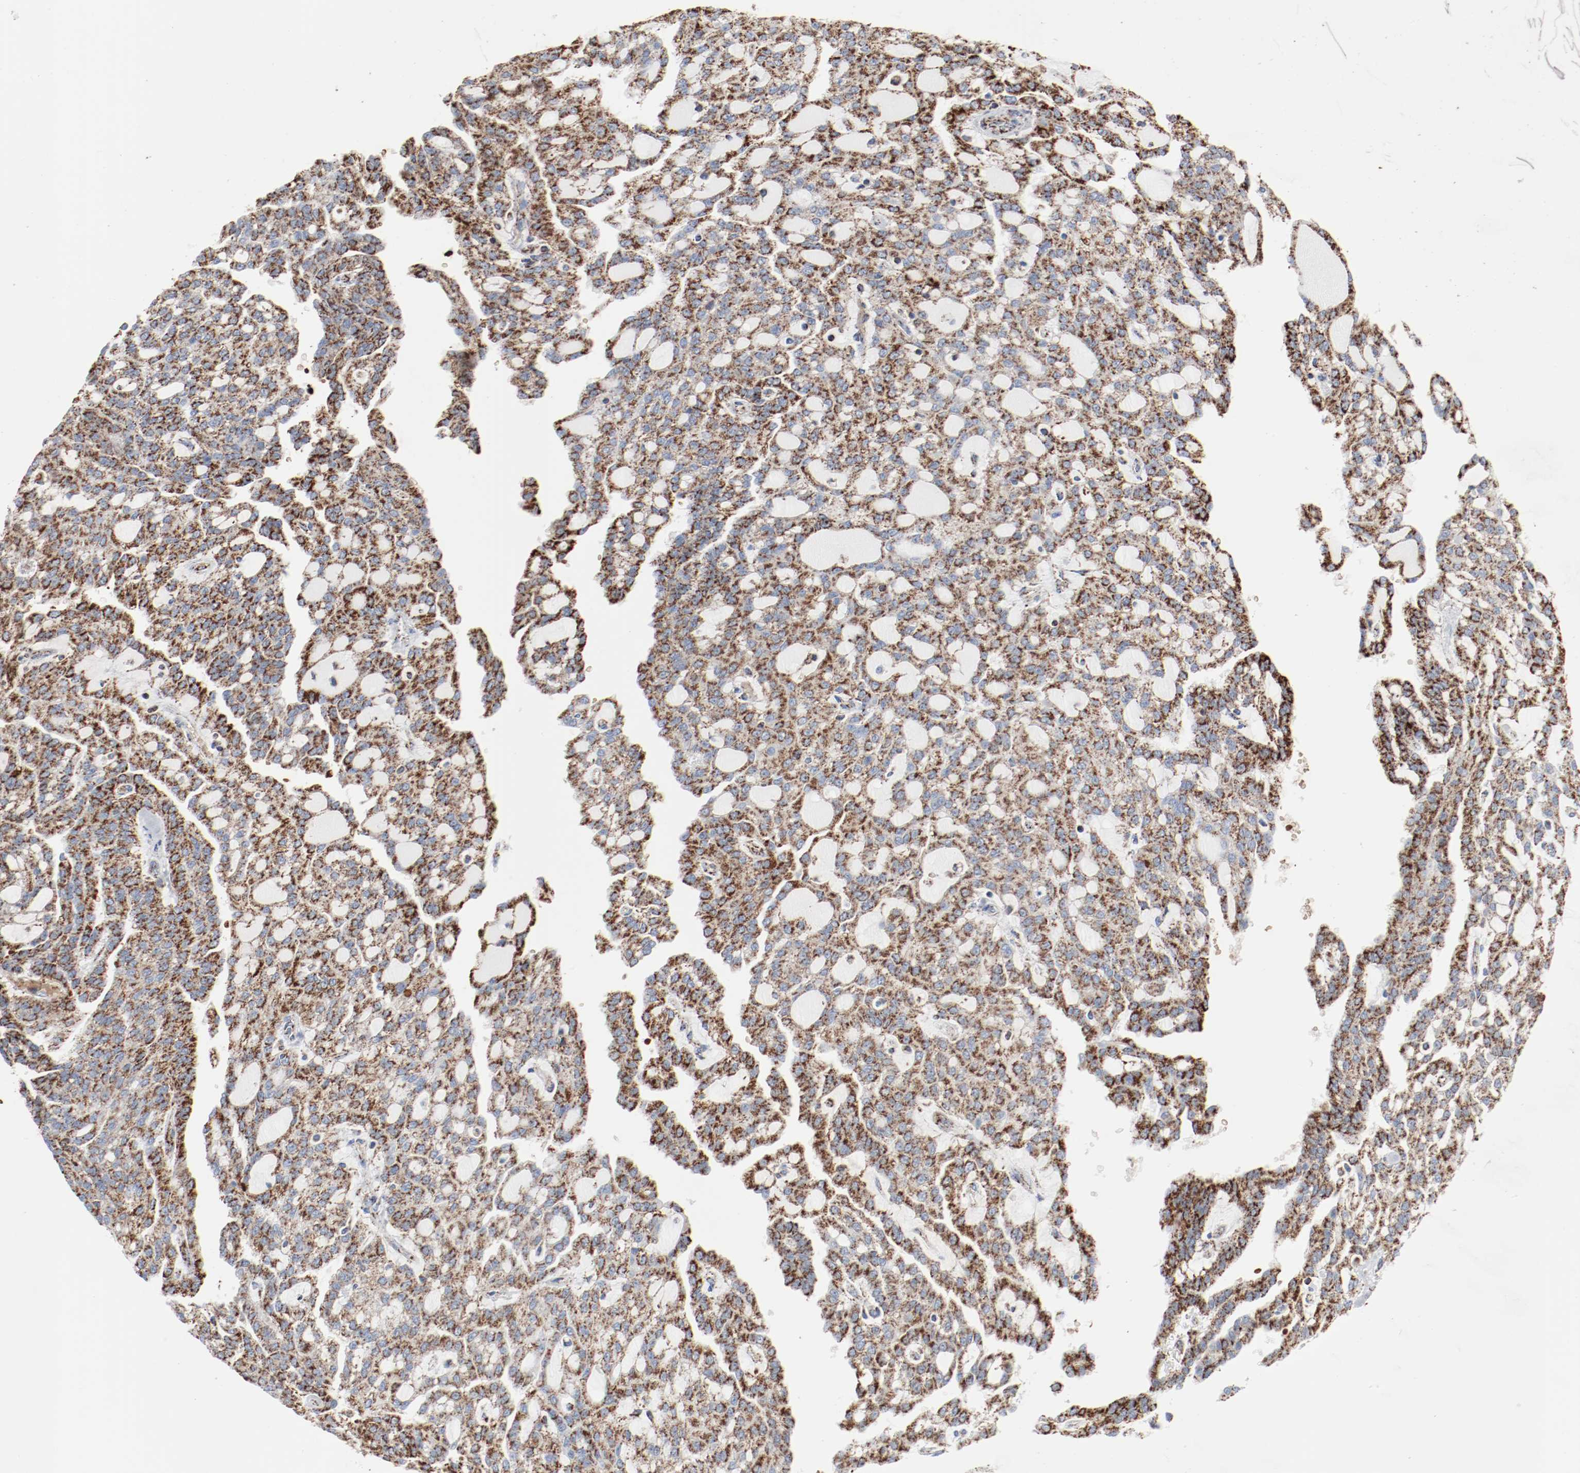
{"staining": {"intensity": "strong", "quantity": ">75%", "location": "cytoplasmic/membranous"}, "tissue": "renal cancer", "cell_type": "Tumor cells", "image_type": "cancer", "snomed": [{"axis": "morphology", "description": "Adenocarcinoma, NOS"}, {"axis": "topography", "description": "Kidney"}], "caption": "IHC histopathology image of human renal cancer stained for a protein (brown), which reveals high levels of strong cytoplasmic/membranous staining in about >75% of tumor cells.", "gene": "NDUFB8", "patient": {"sex": "male", "age": 63}}